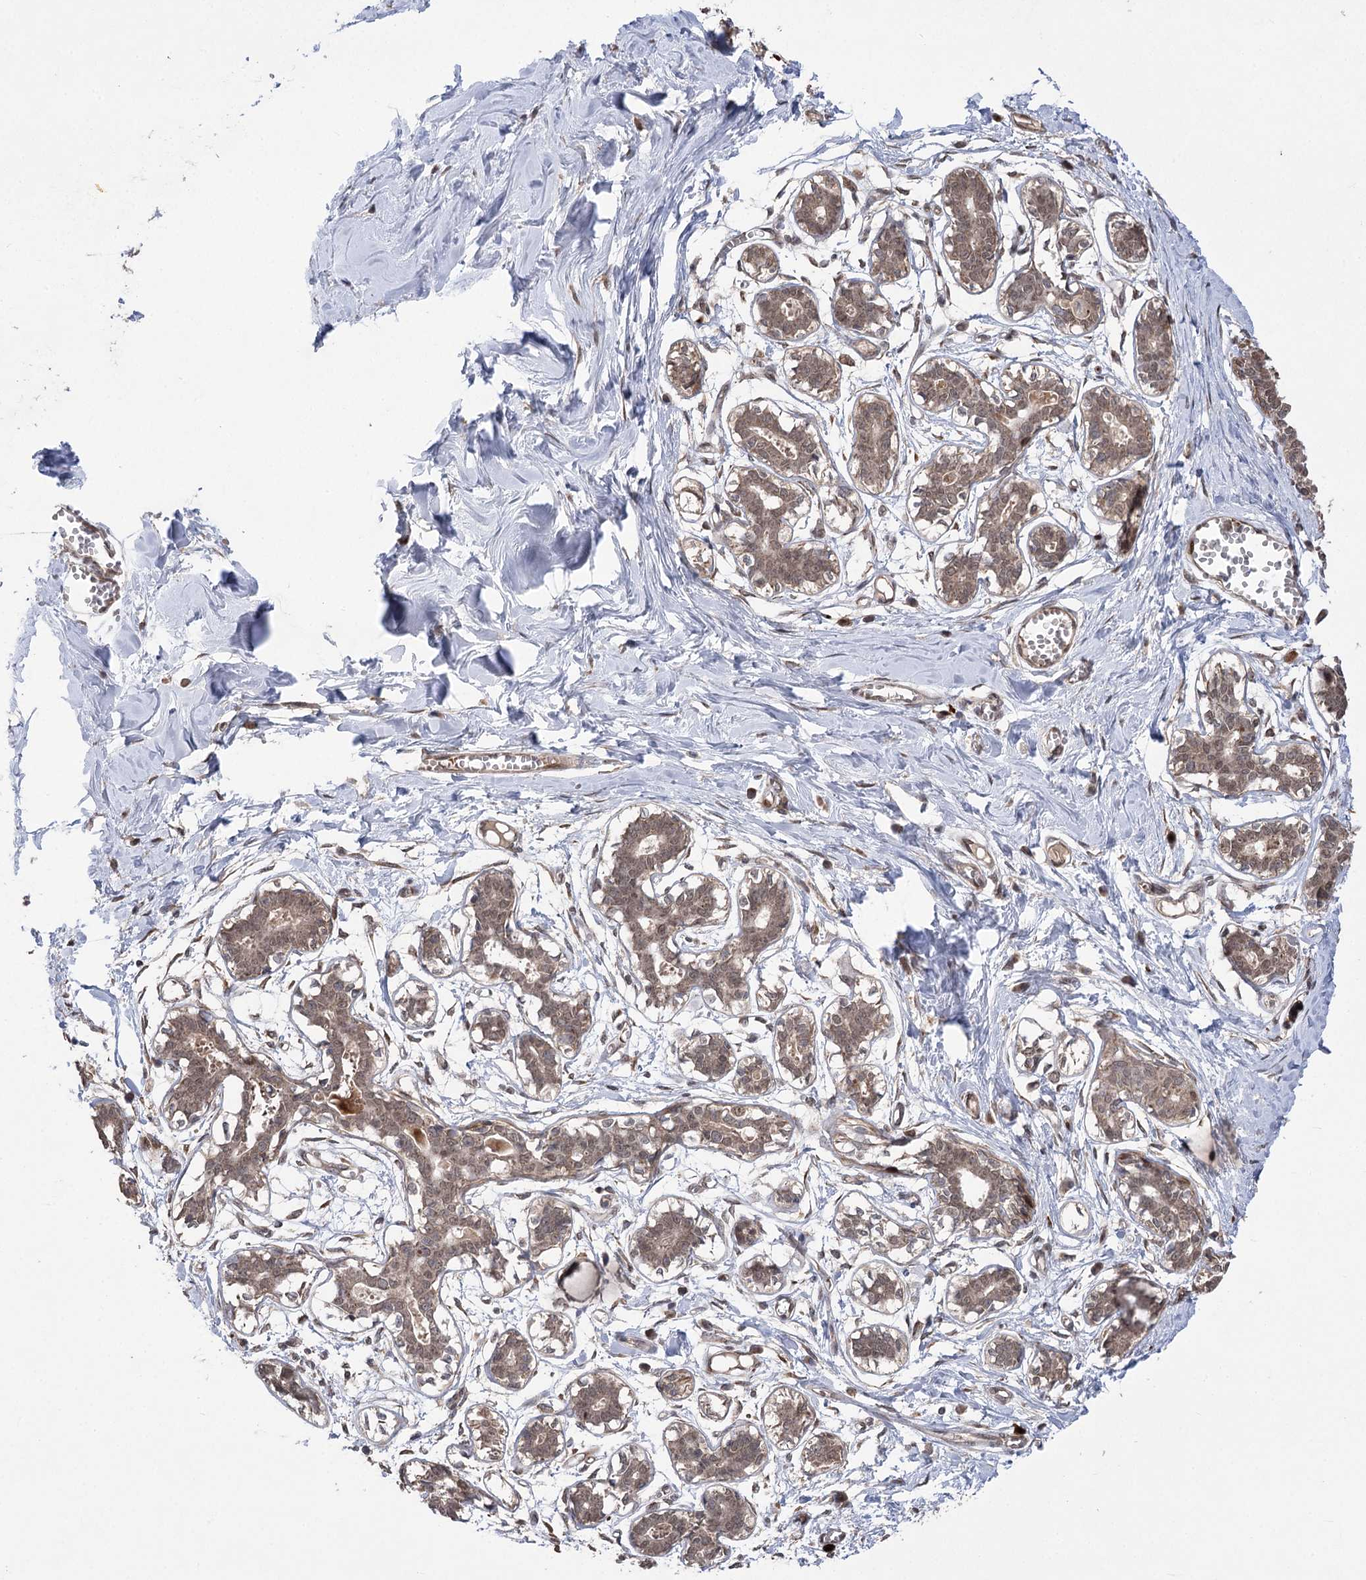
{"staining": {"intensity": "weak", "quantity": "<25%", "location": "cytoplasmic/membranous"}, "tissue": "breast", "cell_type": "Adipocytes", "image_type": "normal", "snomed": [{"axis": "morphology", "description": "Normal tissue, NOS"}, {"axis": "topography", "description": "Breast"}], "caption": "This is a photomicrograph of immunohistochemistry staining of normal breast, which shows no positivity in adipocytes.", "gene": "TENM2", "patient": {"sex": "female", "age": 27}}